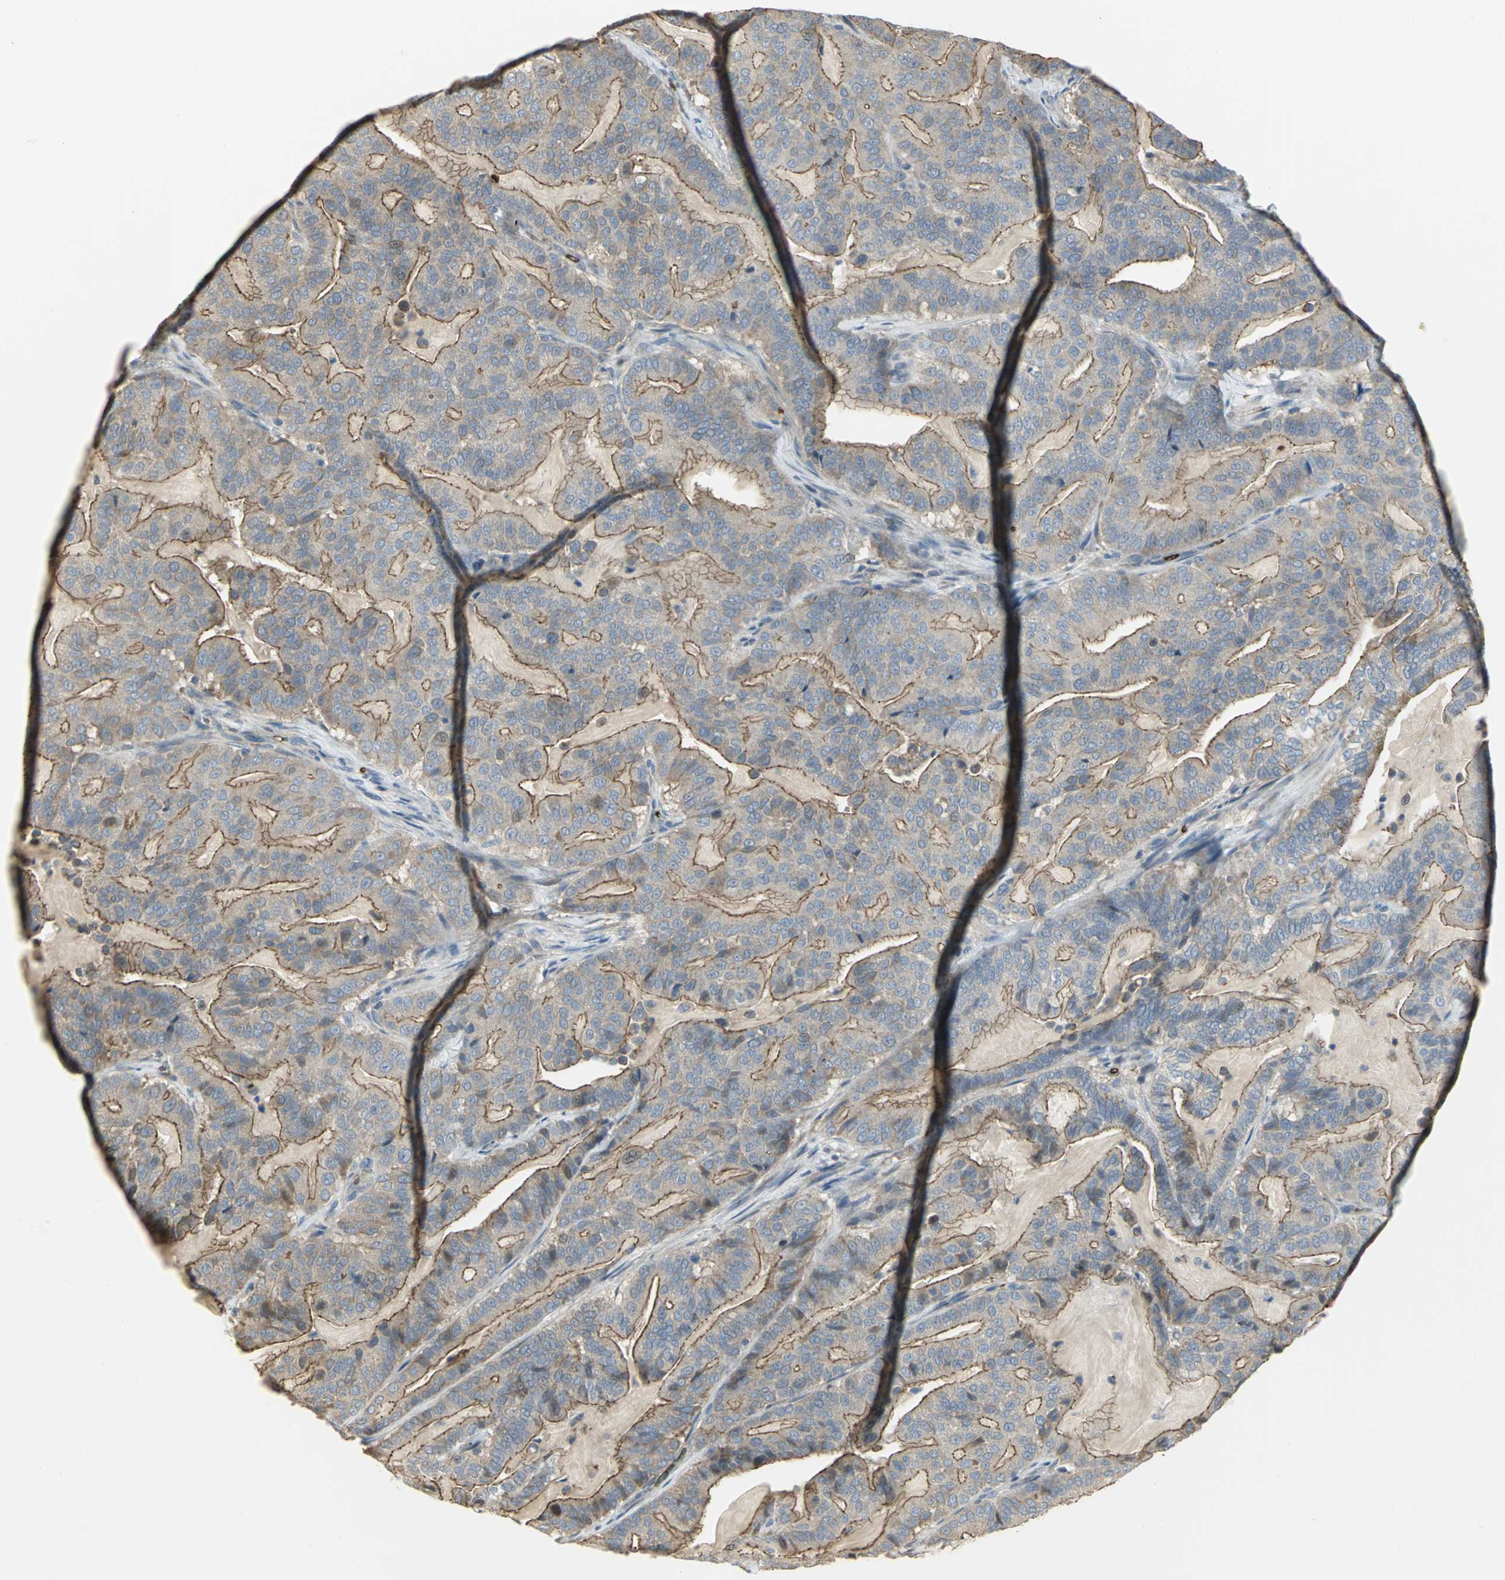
{"staining": {"intensity": "moderate", "quantity": ">75%", "location": "cytoplasmic/membranous"}, "tissue": "pancreatic cancer", "cell_type": "Tumor cells", "image_type": "cancer", "snomed": [{"axis": "morphology", "description": "Adenocarcinoma, NOS"}, {"axis": "topography", "description": "Pancreas"}], "caption": "High-magnification brightfield microscopy of pancreatic cancer stained with DAB (brown) and counterstained with hematoxylin (blue). tumor cells exhibit moderate cytoplasmic/membranous positivity is present in approximately>75% of cells. (Brightfield microscopy of DAB IHC at high magnification).", "gene": "ANK1", "patient": {"sex": "male", "age": 63}}